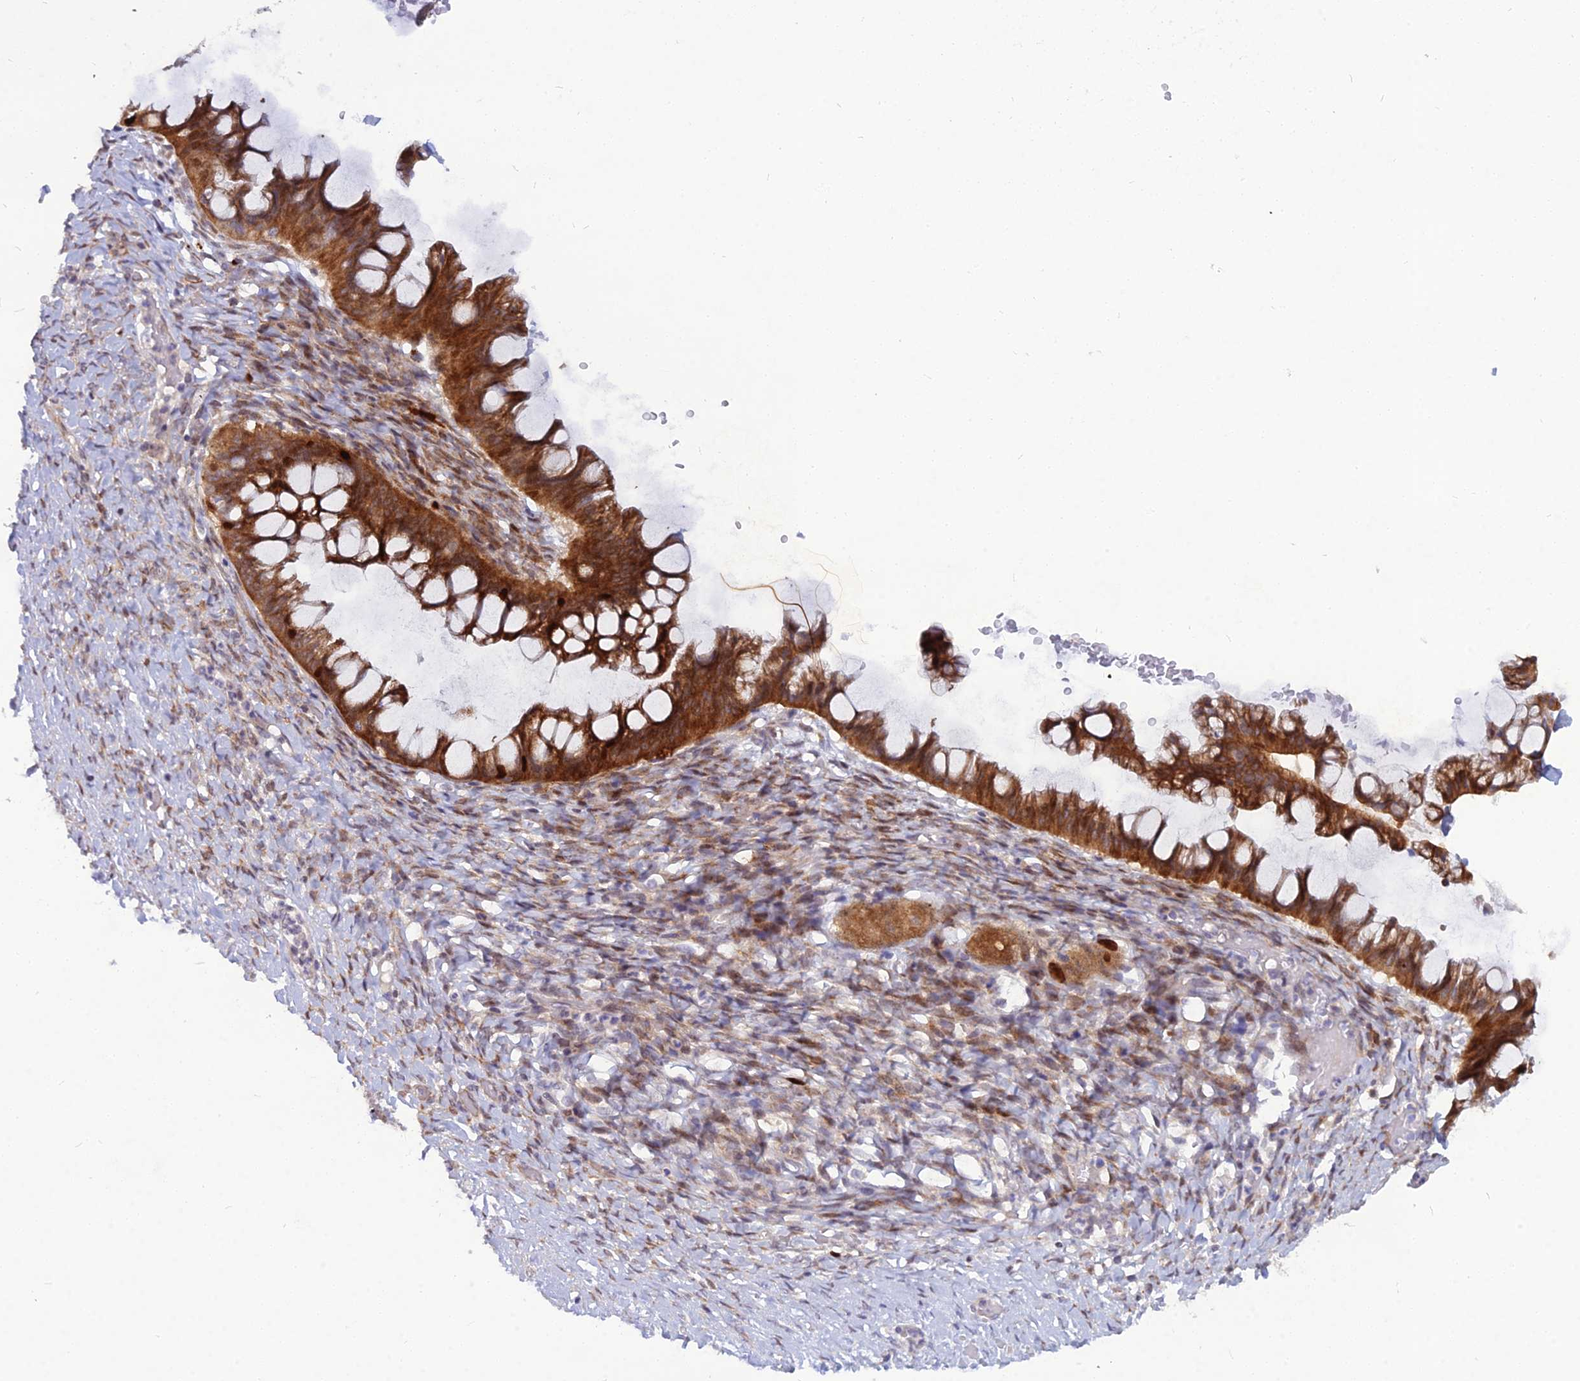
{"staining": {"intensity": "strong", "quantity": ">75%", "location": "cytoplasmic/membranous,nuclear"}, "tissue": "ovarian cancer", "cell_type": "Tumor cells", "image_type": "cancer", "snomed": [{"axis": "morphology", "description": "Cystadenocarcinoma, mucinous, NOS"}, {"axis": "topography", "description": "Ovary"}], "caption": "Immunohistochemical staining of human ovarian cancer (mucinous cystadenocarcinoma) shows strong cytoplasmic/membranous and nuclear protein positivity in approximately >75% of tumor cells.", "gene": "NUSAP1", "patient": {"sex": "female", "age": 73}}